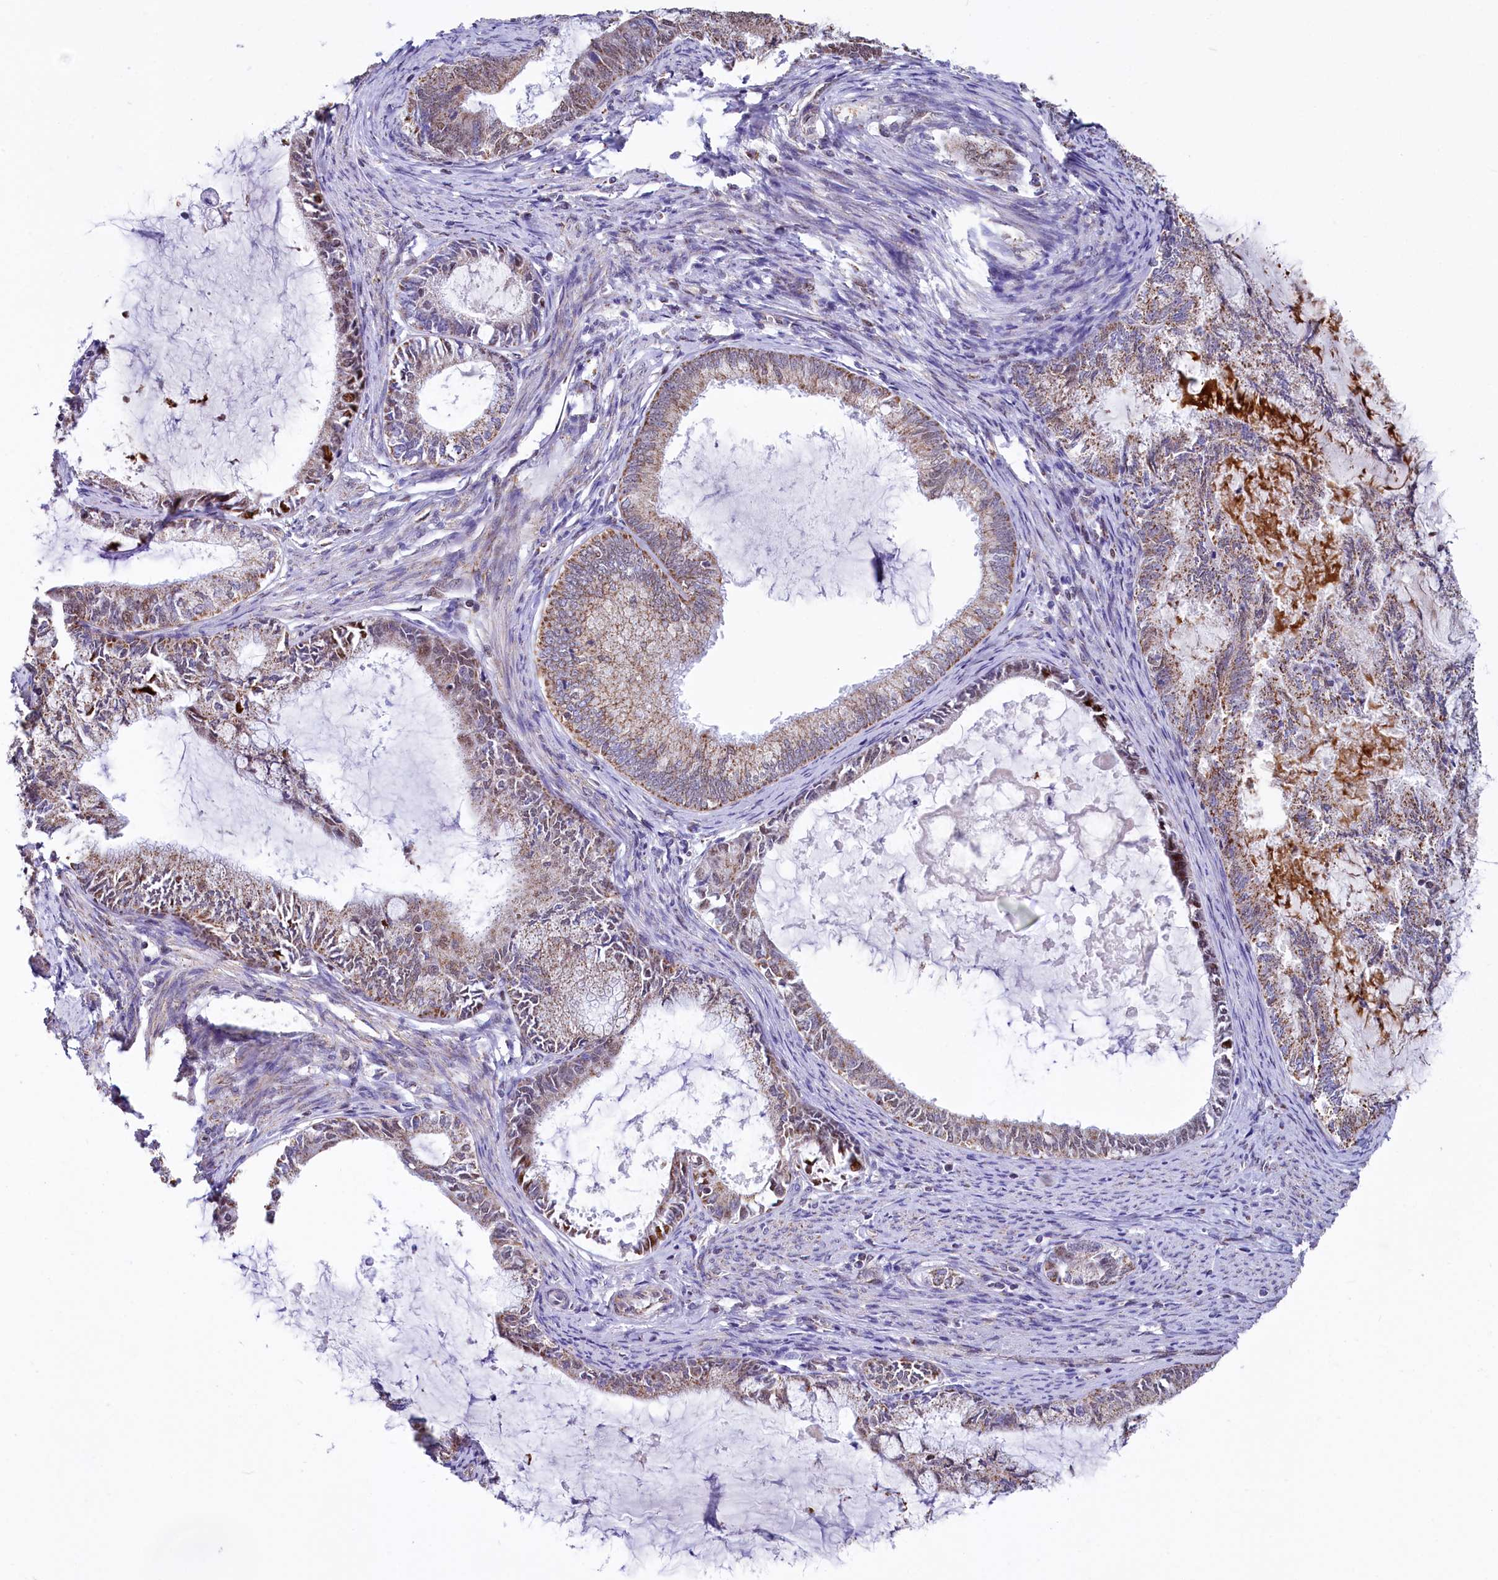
{"staining": {"intensity": "moderate", "quantity": "25%-75%", "location": "cytoplasmic/membranous"}, "tissue": "endometrial cancer", "cell_type": "Tumor cells", "image_type": "cancer", "snomed": [{"axis": "morphology", "description": "Adenocarcinoma, NOS"}, {"axis": "topography", "description": "Endometrium"}], "caption": "Endometrial cancer (adenocarcinoma) stained with immunohistochemistry (IHC) exhibits moderate cytoplasmic/membranous positivity in about 25%-75% of tumor cells.", "gene": "MORN3", "patient": {"sex": "female", "age": 86}}